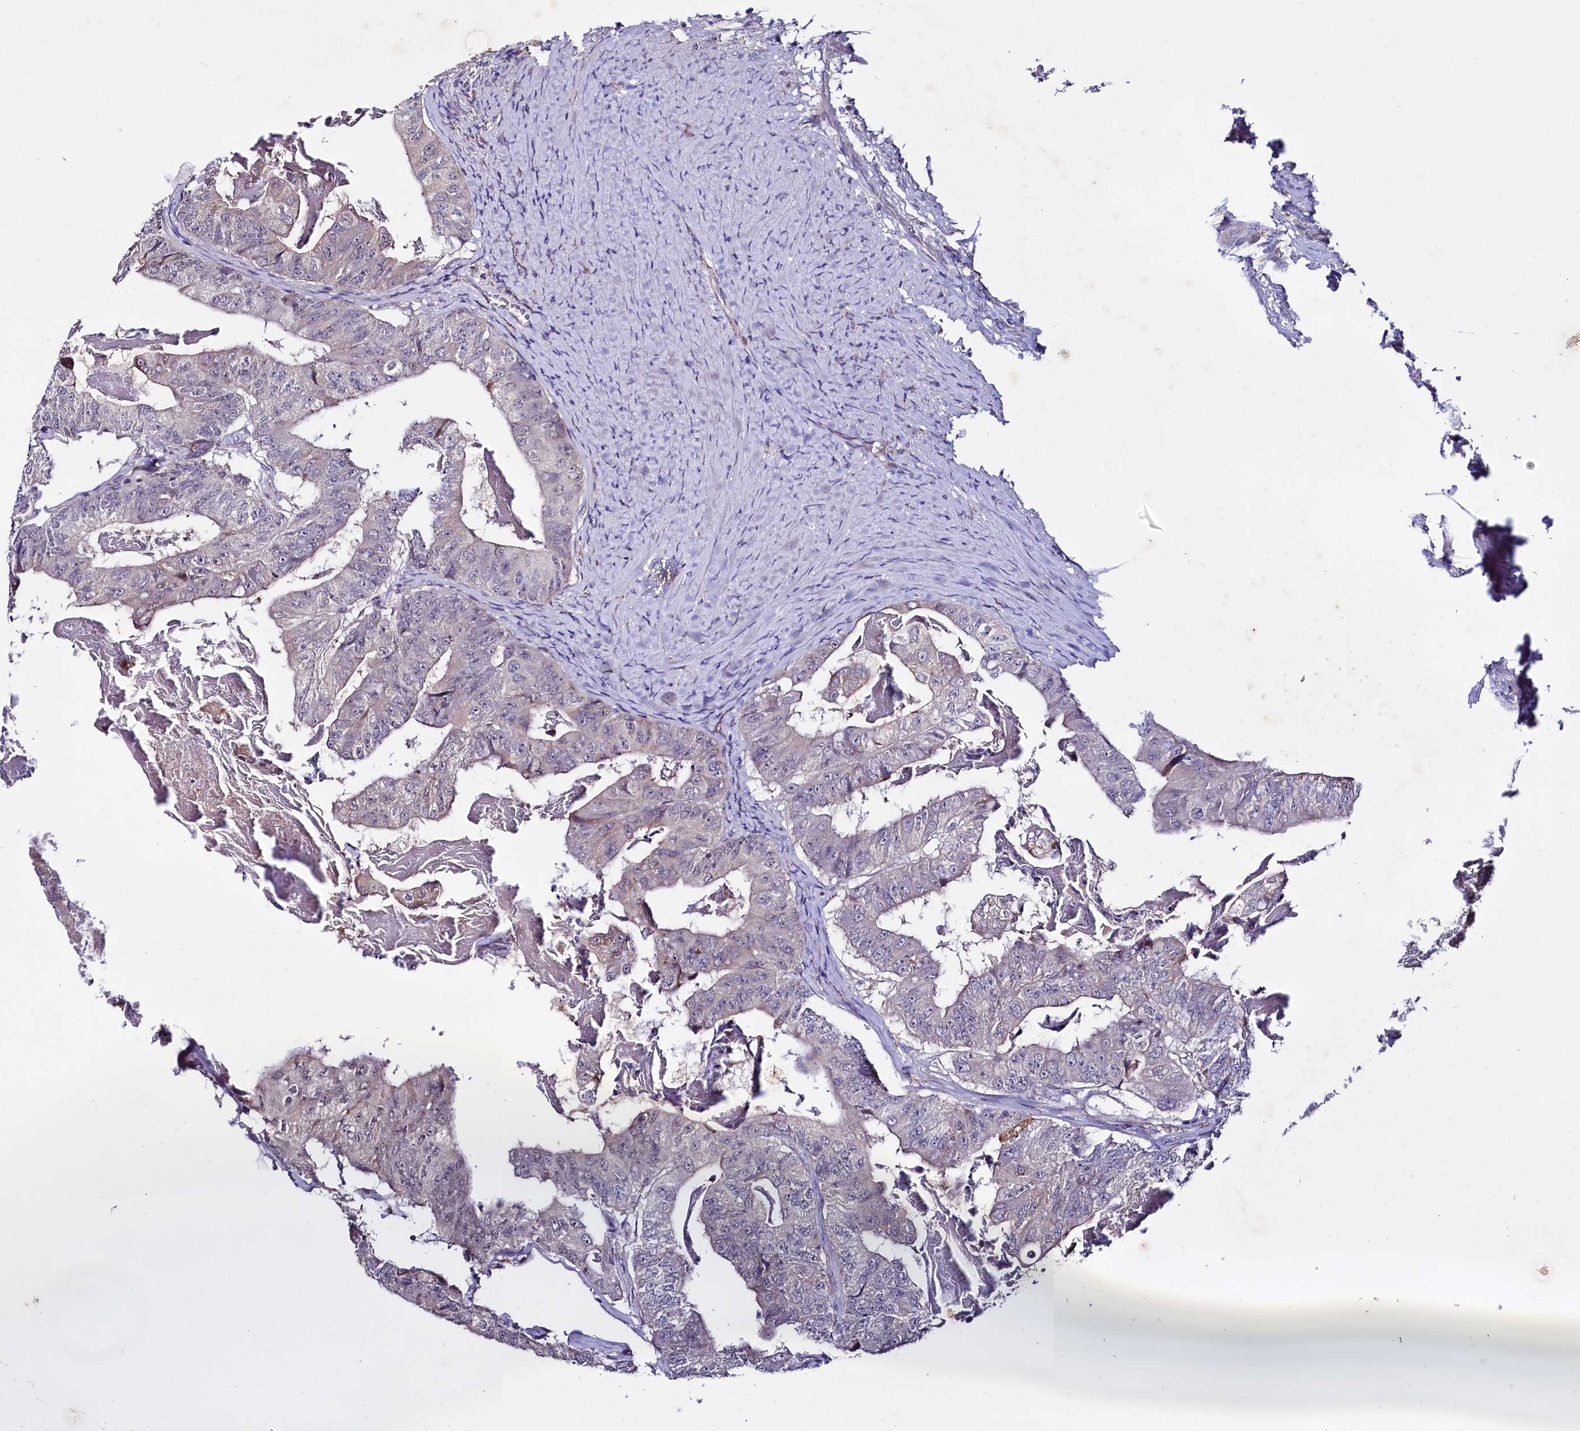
{"staining": {"intensity": "negative", "quantity": "none", "location": "none"}, "tissue": "colorectal cancer", "cell_type": "Tumor cells", "image_type": "cancer", "snomed": [{"axis": "morphology", "description": "Adenocarcinoma, NOS"}, {"axis": "topography", "description": "Colon"}], "caption": "Human colorectal cancer stained for a protein using IHC exhibits no expression in tumor cells.", "gene": "CEP295", "patient": {"sex": "female", "age": 67}}